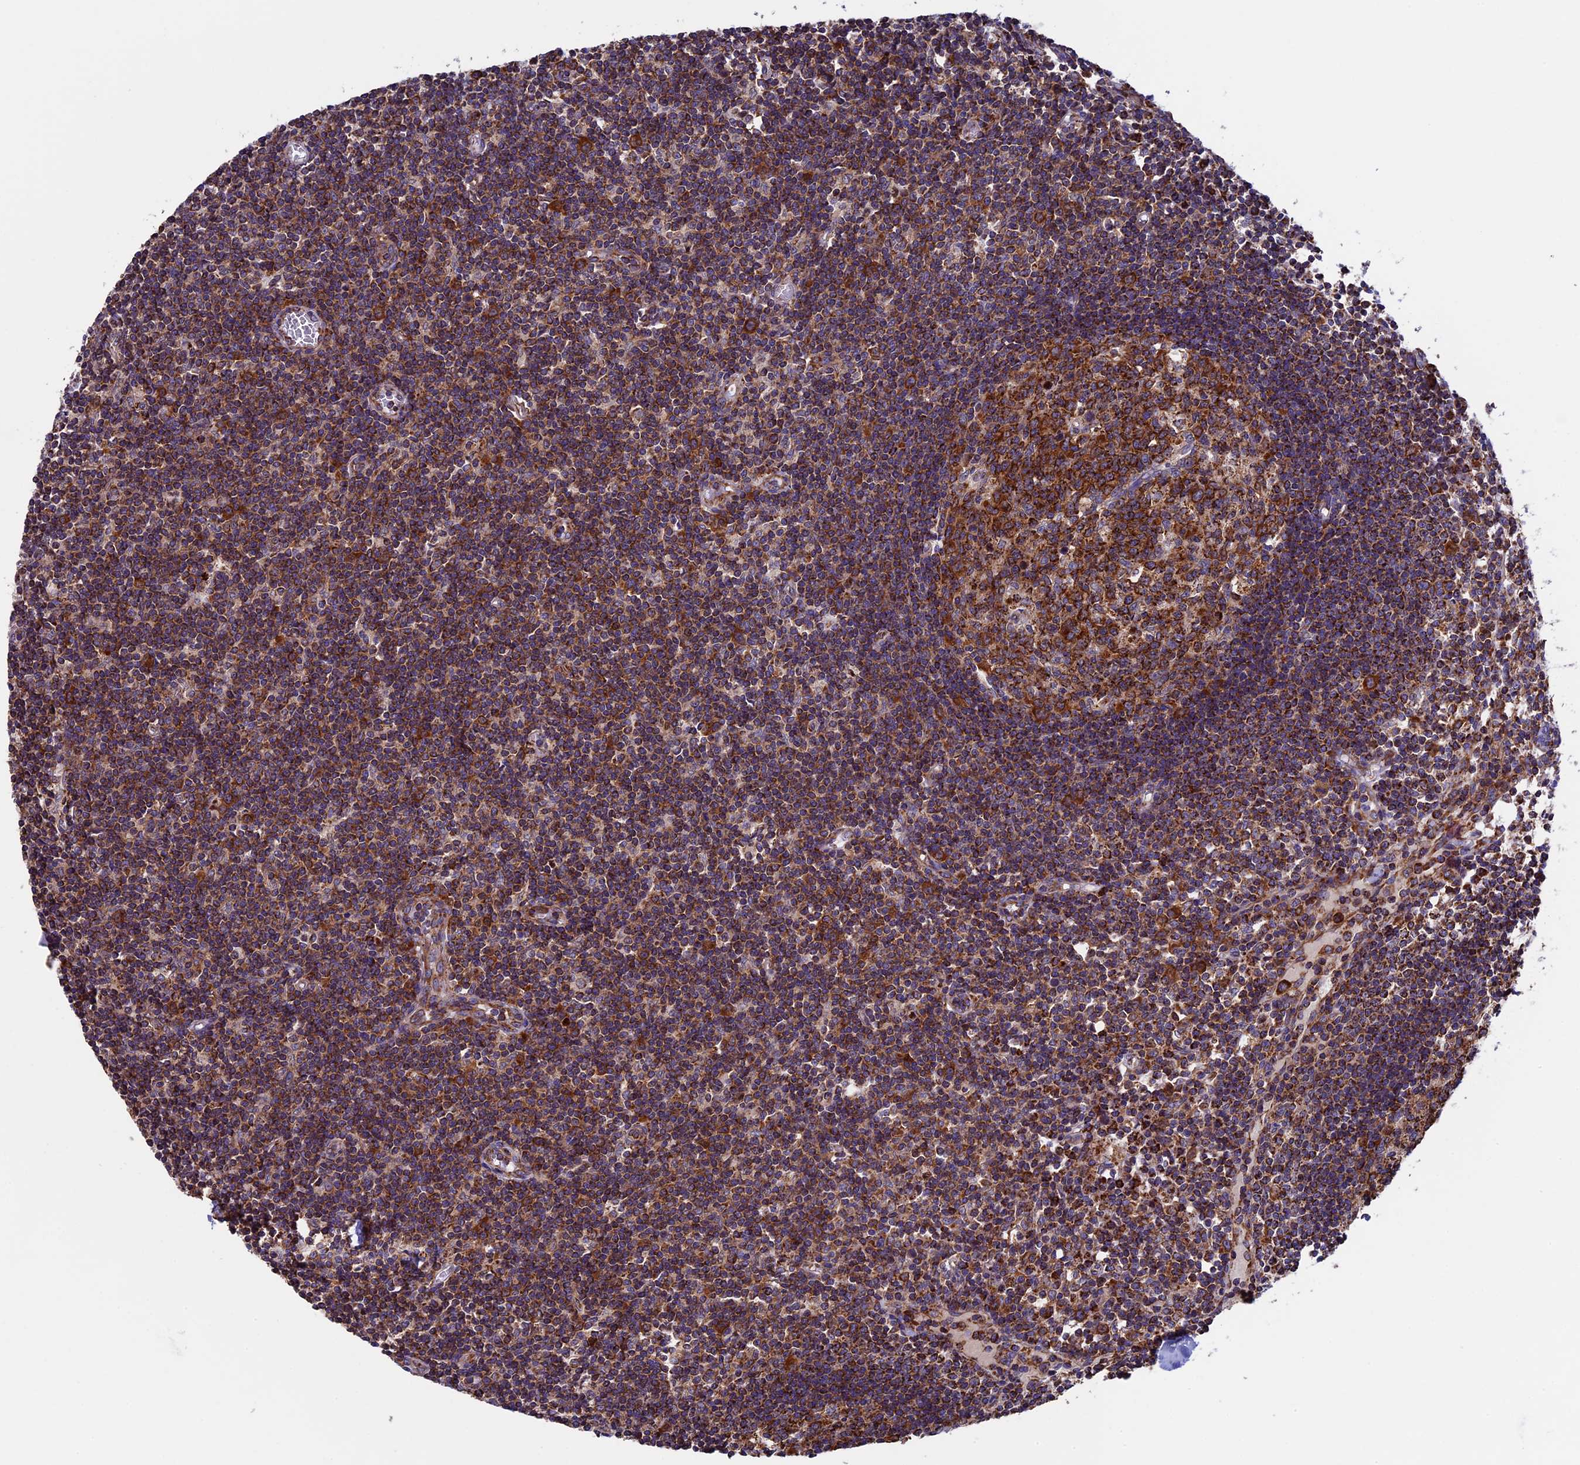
{"staining": {"intensity": "strong", "quantity": ">75%", "location": "cytoplasmic/membranous"}, "tissue": "lymph node", "cell_type": "Germinal center cells", "image_type": "normal", "snomed": [{"axis": "morphology", "description": "Normal tissue, NOS"}, {"axis": "topography", "description": "Lymph node"}], "caption": "High-magnification brightfield microscopy of benign lymph node stained with DAB (3,3'-diaminobenzidine) (brown) and counterstained with hematoxylin (blue). germinal center cells exhibit strong cytoplasmic/membranous positivity is present in about>75% of cells.", "gene": "SLC9A5", "patient": {"sex": "female", "age": 55}}